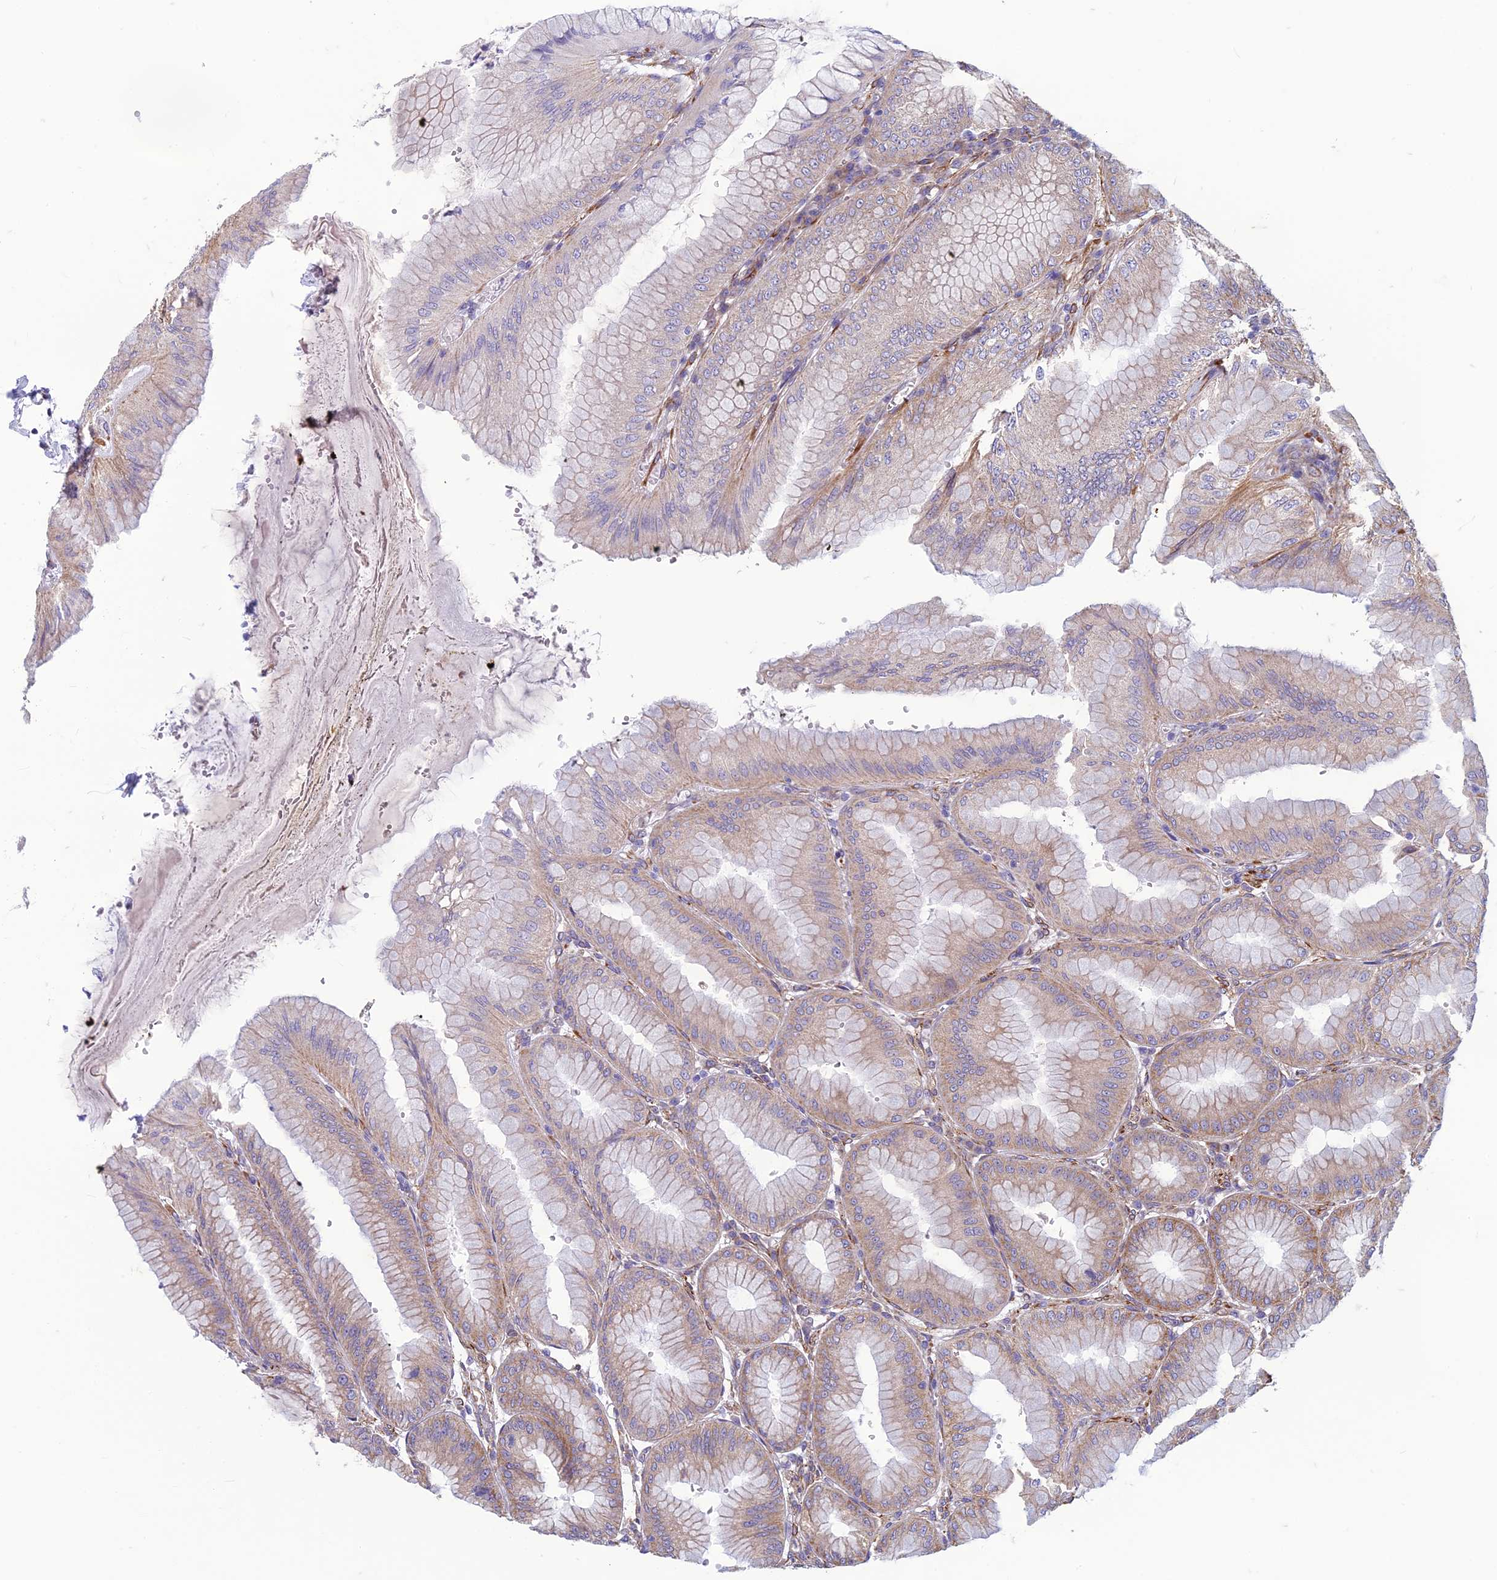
{"staining": {"intensity": "weak", "quantity": "25%-75%", "location": "cytoplasmic/membranous"}, "tissue": "stomach", "cell_type": "Glandular cells", "image_type": "normal", "snomed": [{"axis": "morphology", "description": "Normal tissue, NOS"}, {"axis": "topography", "description": "Stomach, lower"}], "caption": "Benign stomach displays weak cytoplasmic/membranous expression in approximately 25%-75% of glandular cells, visualized by immunohistochemistry.", "gene": "CENATAC", "patient": {"sex": "male", "age": 71}}